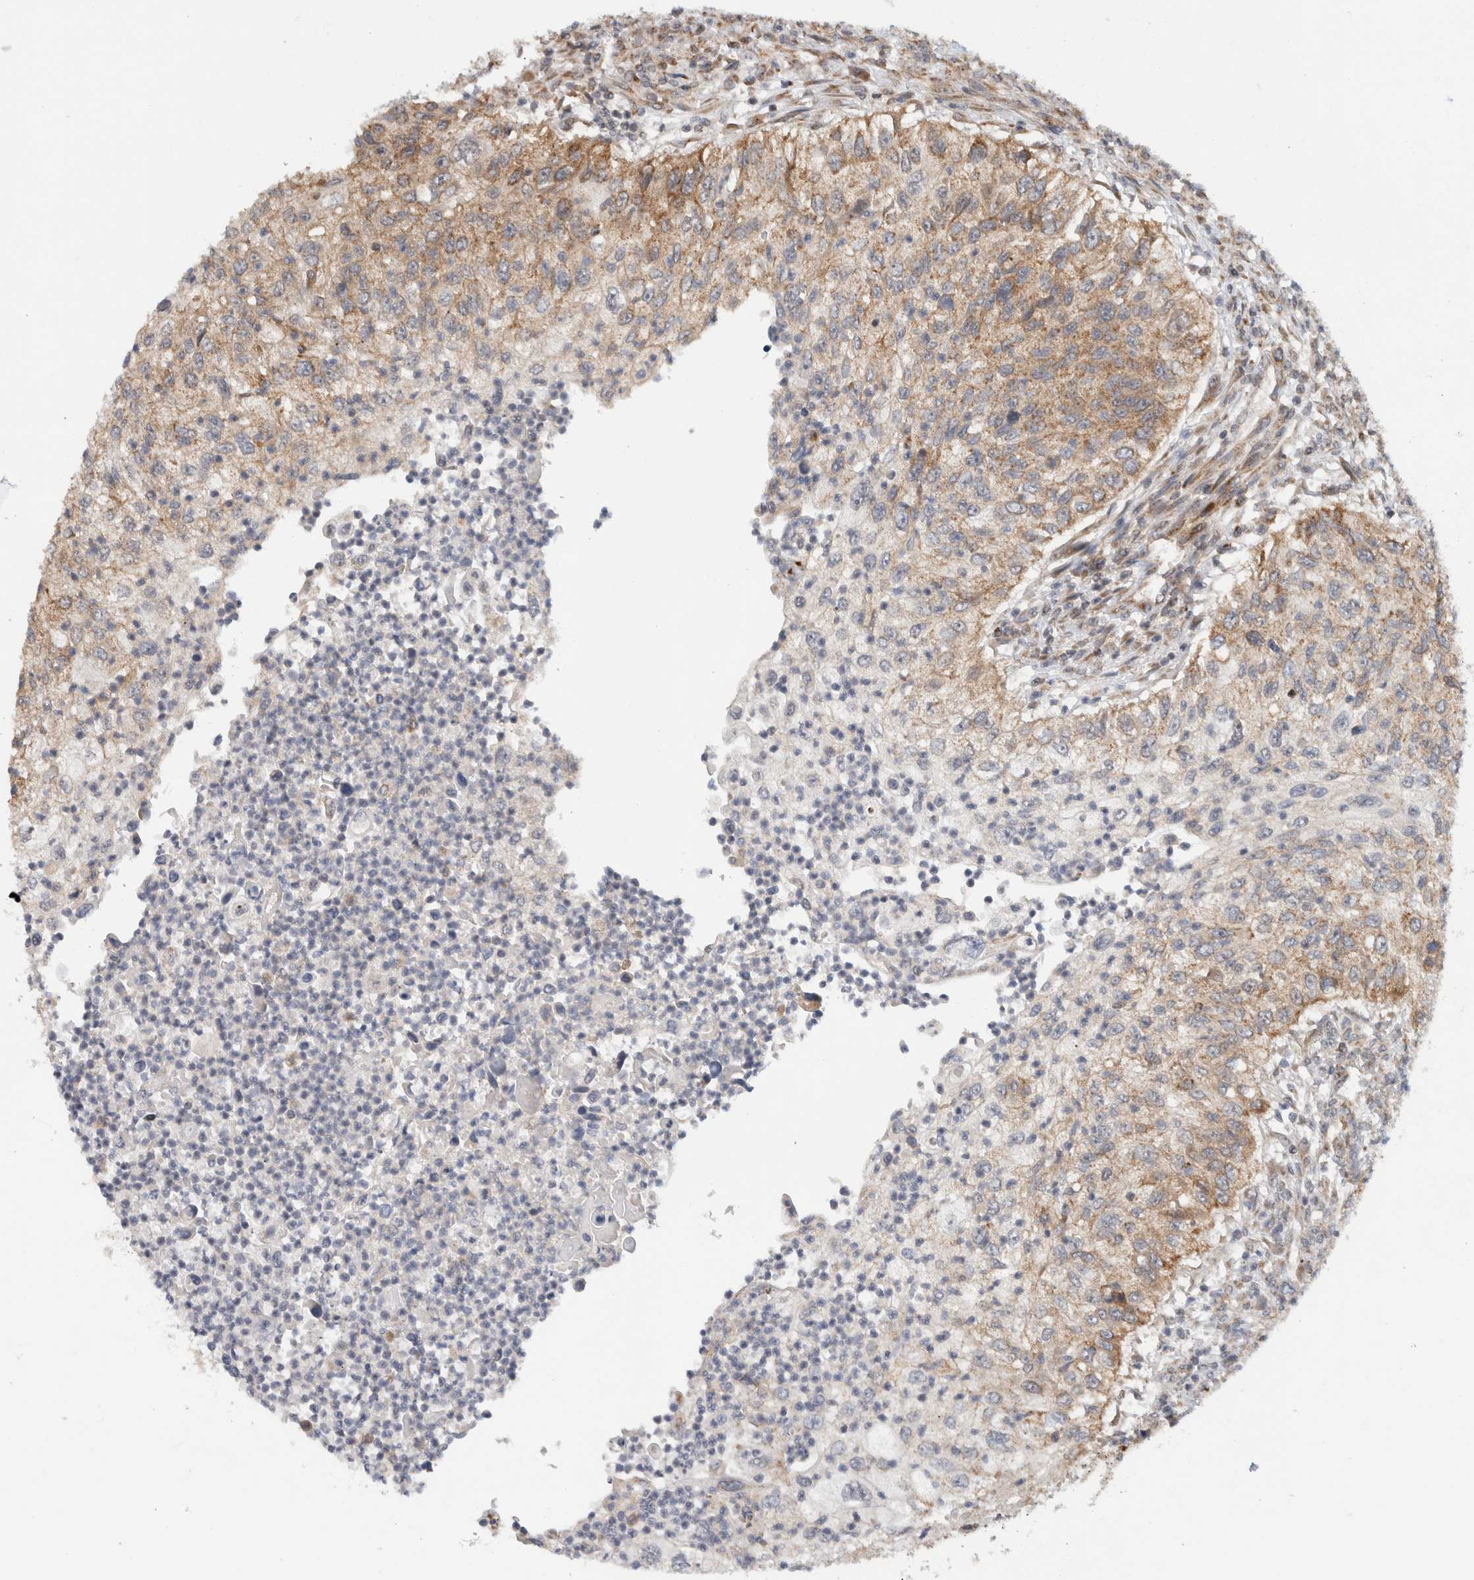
{"staining": {"intensity": "moderate", "quantity": ">75%", "location": "cytoplasmic/membranous"}, "tissue": "urothelial cancer", "cell_type": "Tumor cells", "image_type": "cancer", "snomed": [{"axis": "morphology", "description": "Urothelial carcinoma, High grade"}, {"axis": "topography", "description": "Urinary bladder"}], "caption": "An immunohistochemistry (IHC) micrograph of tumor tissue is shown. Protein staining in brown shows moderate cytoplasmic/membranous positivity in urothelial carcinoma (high-grade) within tumor cells. (DAB = brown stain, brightfield microscopy at high magnification).", "gene": "CMC2", "patient": {"sex": "female", "age": 60}}